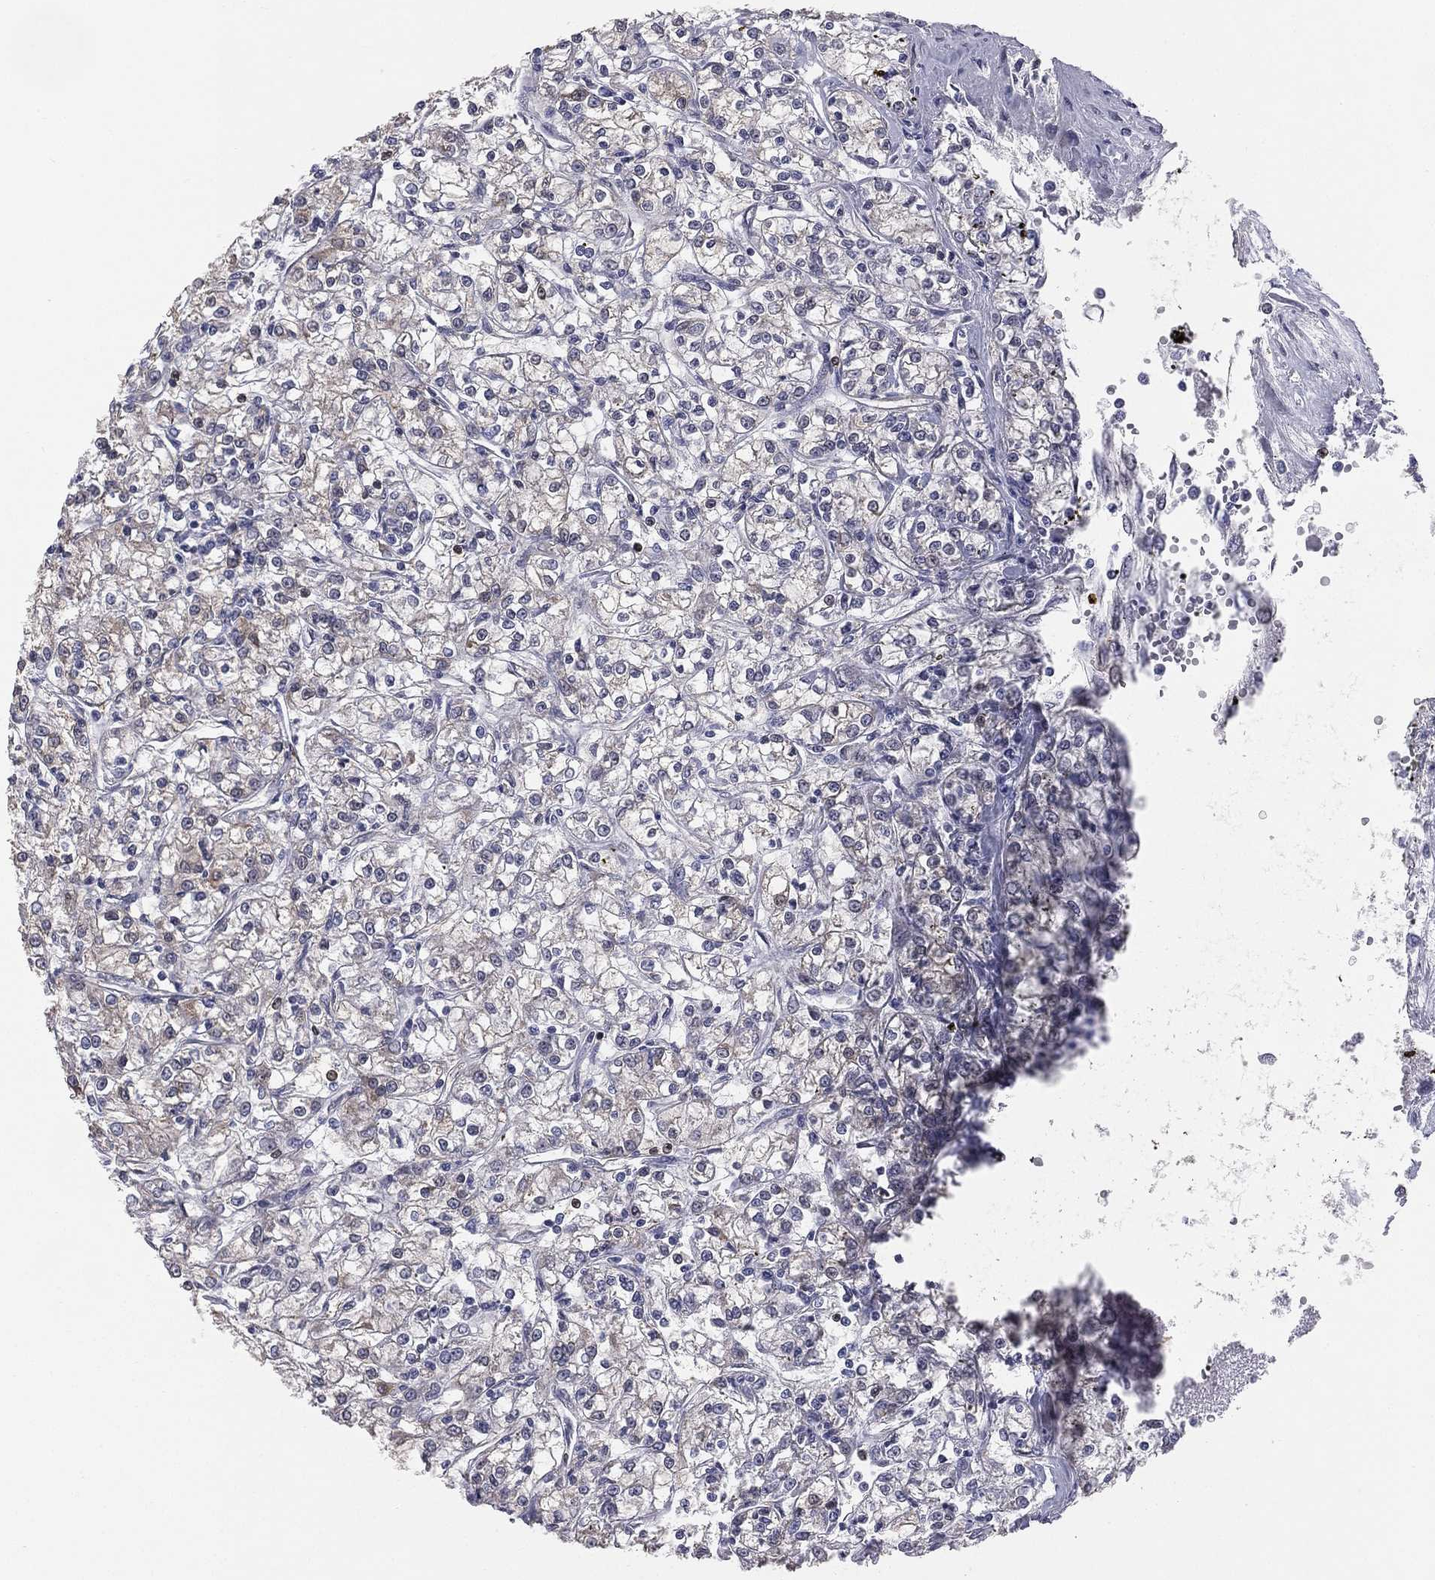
{"staining": {"intensity": "weak", "quantity": "<25%", "location": "cytoplasmic/membranous"}, "tissue": "renal cancer", "cell_type": "Tumor cells", "image_type": "cancer", "snomed": [{"axis": "morphology", "description": "Adenocarcinoma, NOS"}, {"axis": "topography", "description": "Kidney"}], "caption": "Protein analysis of adenocarcinoma (renal) demonstrates no significant expression in tumor cells.", "gene": "DMKN", "patient": {"sex": "female", "age": 59}}